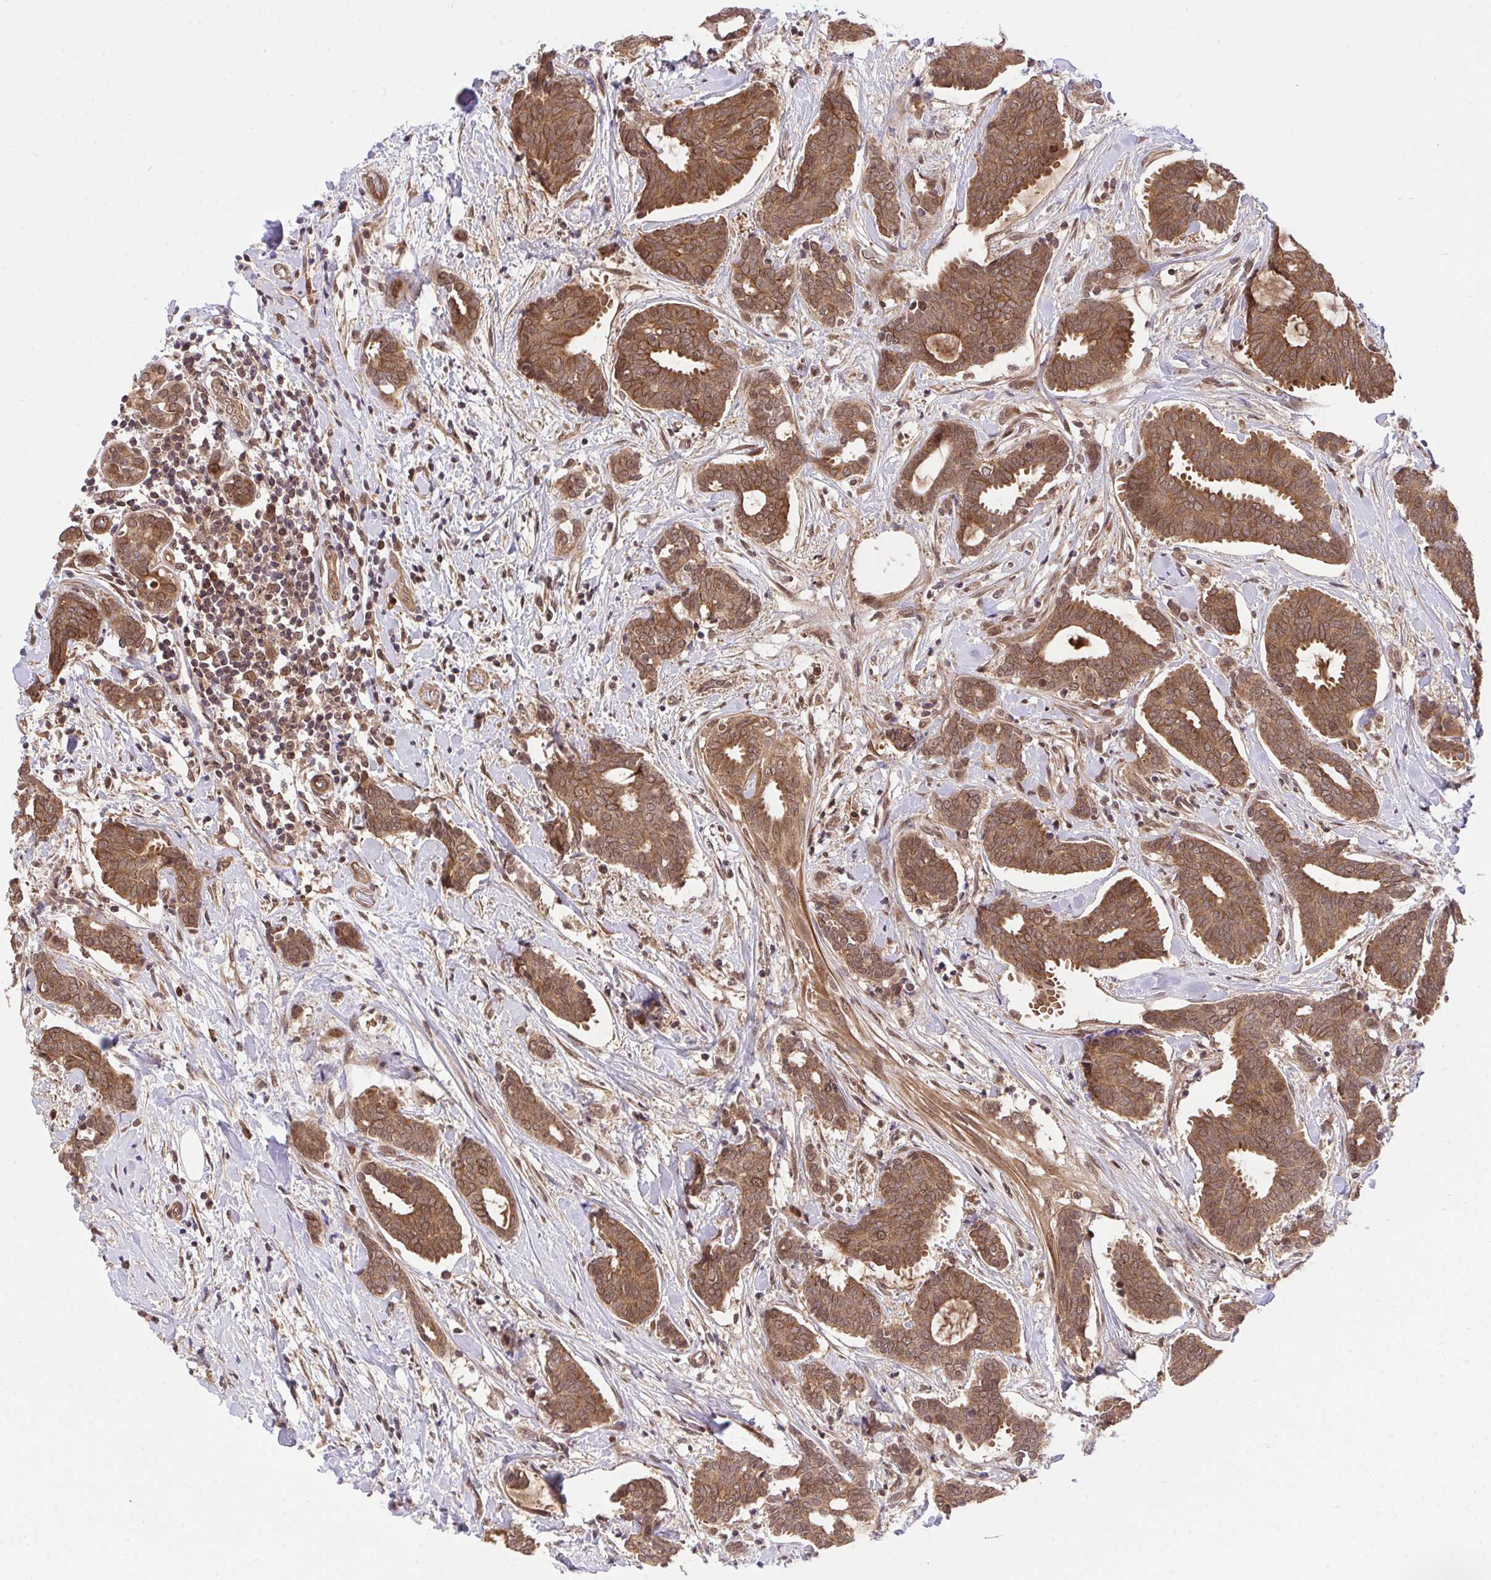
{"staining": {"intensity": "moderate", "quantity": ">75%", "location": "cytoplasmic/membranous"}, "tissue": "breast cancer", "cell_type": "Tumor cells", "image_type": "cancer", "snomed": [{"axis": "morphology", "description": "Intraductal carcinoma, in situ"}, {"axis": "morphology", "description": "Duct carcinoma"}, {"axis": "morphology", "description": "Lobular carcinoma, in situ"}, {"axis": "topography", "description": "Breast"}], "caption": "This is a micrograph of IHC staining of lobular carcinoma in situ (breast), which shows moderate positivity in the cytoplasmic/membranous of tumor cells.", "gene": "ERI1", "patient": {"sex": "female", "age": 44}}